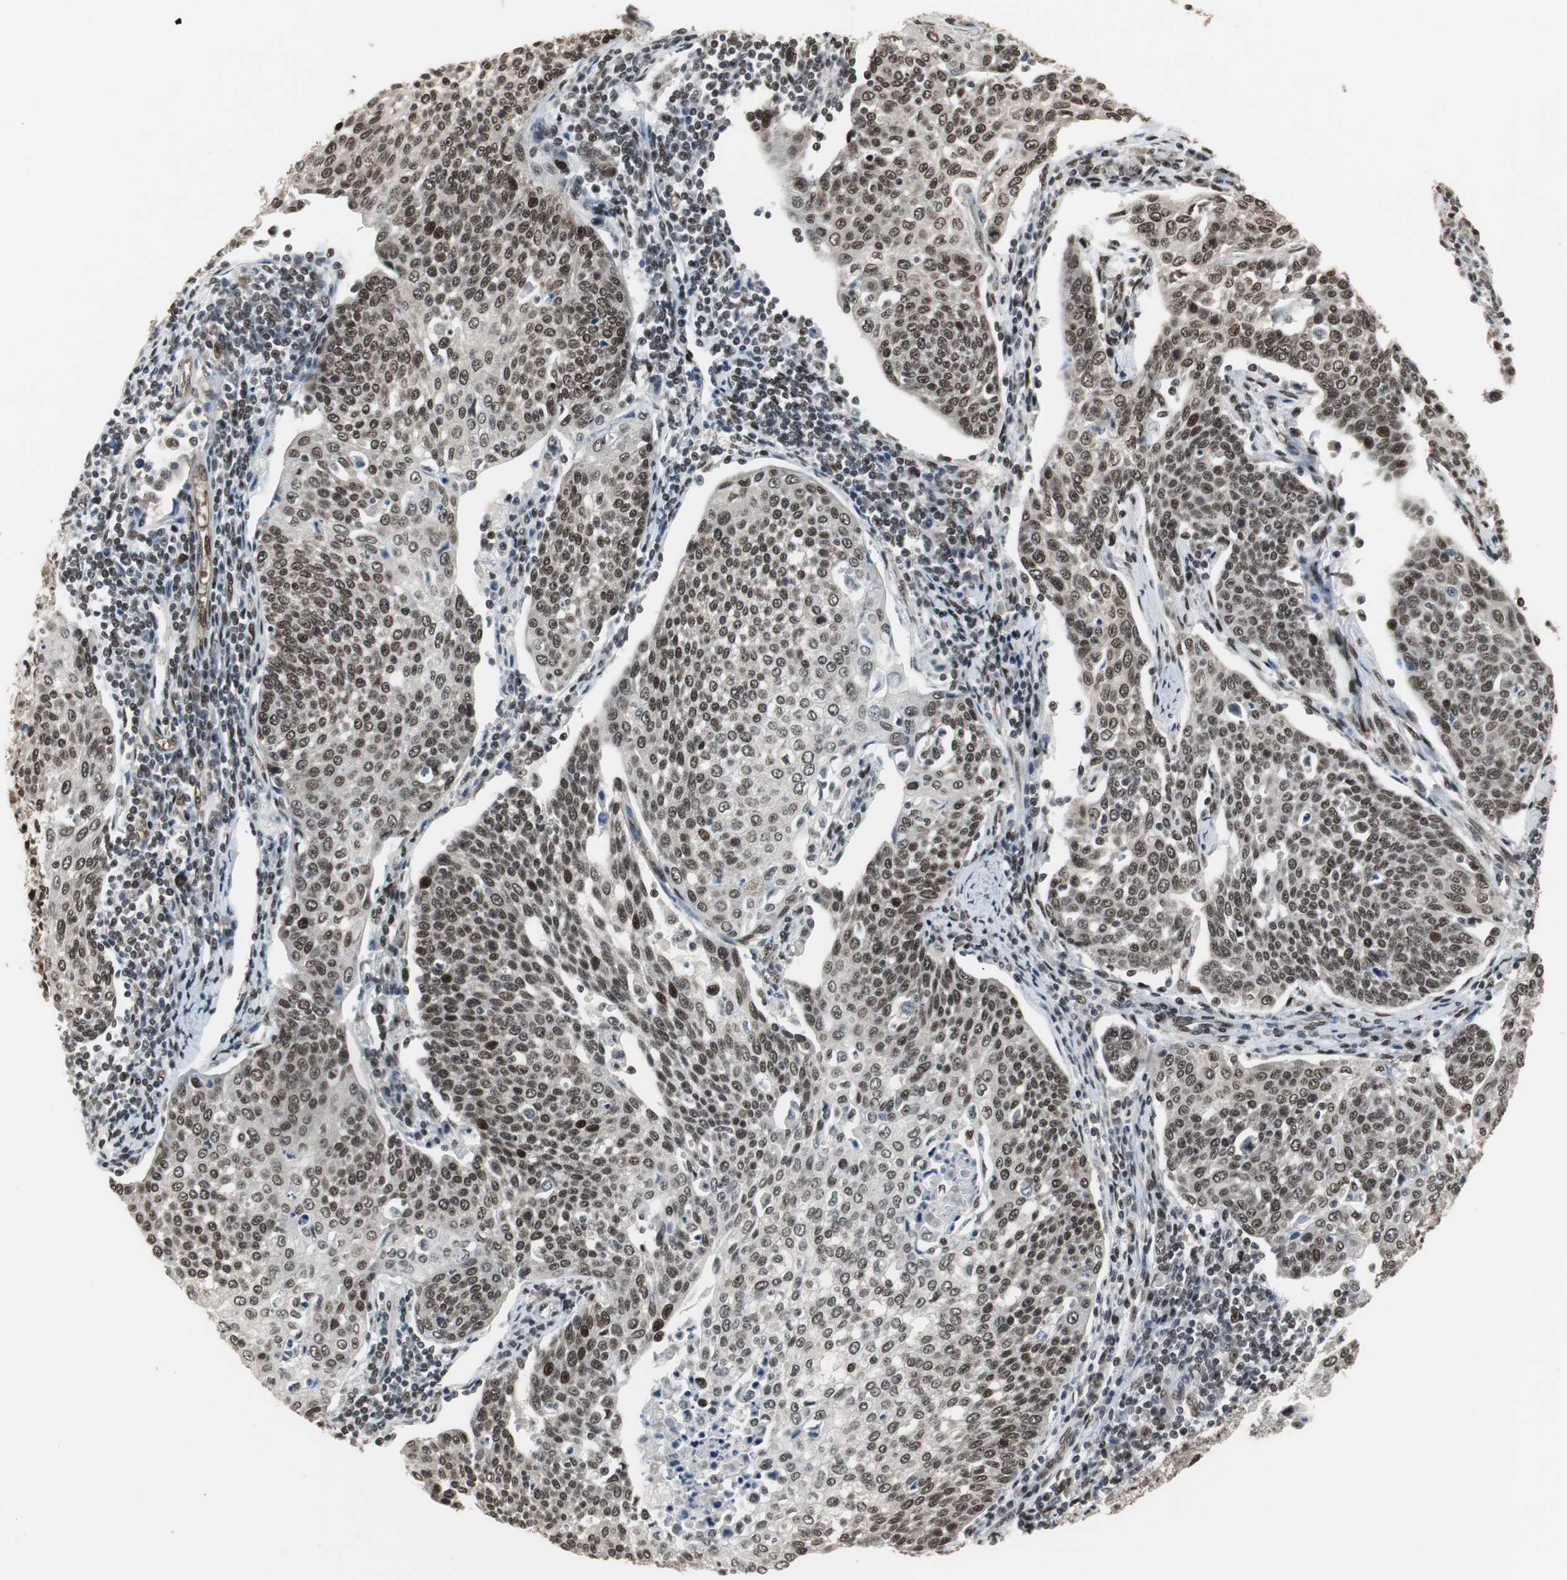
{"staining": {"intensity": "moderate", "quantity": ">75%", "location": "nuclear"}, "tissue": "cervical cancer", "cell_type": "Tumor cells", "image_type": "cancer", "snomed": [{"axis": "morphology", "description": "Squamous cell carcinoma, NOS"}, {"axis": "topography", "description": "Cervix"}], "caption": "Cervical squamous cell carcinoma stained with a protein marker demonstrates moderate staining in tumor cells.", "gene": "TAF5", "patient": {"sex": "female", "age": 34}}